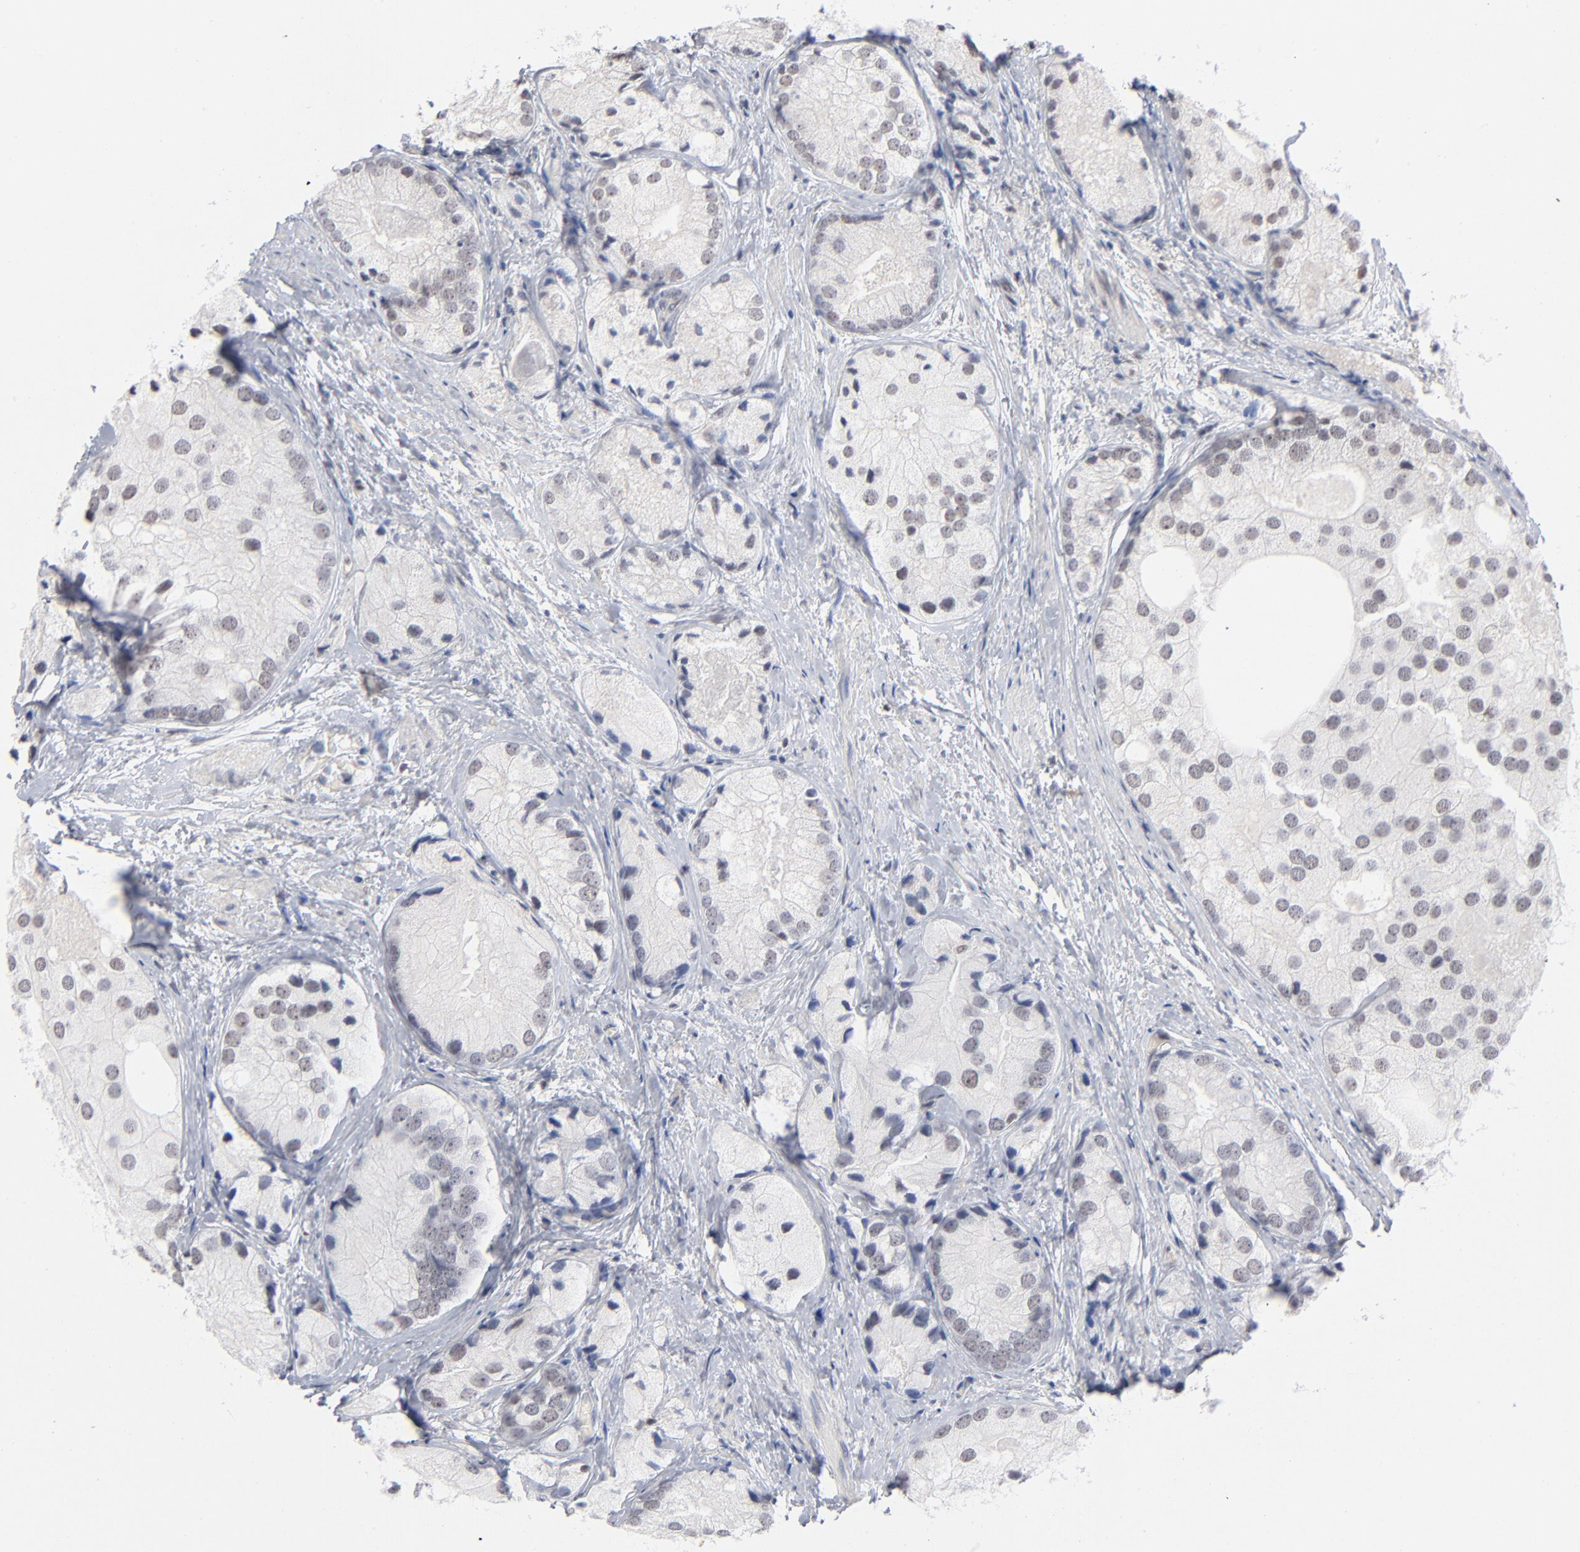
{"staining": {"intensity": "negative", "quantity": "none", "location": "none"}, "tissue": "prostate cancer", "cell_type": "Tumor cells", "image_type": "cancer", "snomed": [{"axis": "morphology", "description": "Adenocarcinoma, Low grade"}, {"axis": "topography", "description": "Prostate"}], "caption": "Immunohistochemistry of human prostate cancer (adenocarcinoma (low-grade)) reveals no staining in tumor cells.", "gene": "MAX", "patient": {"sex": "male", "age": 69}}